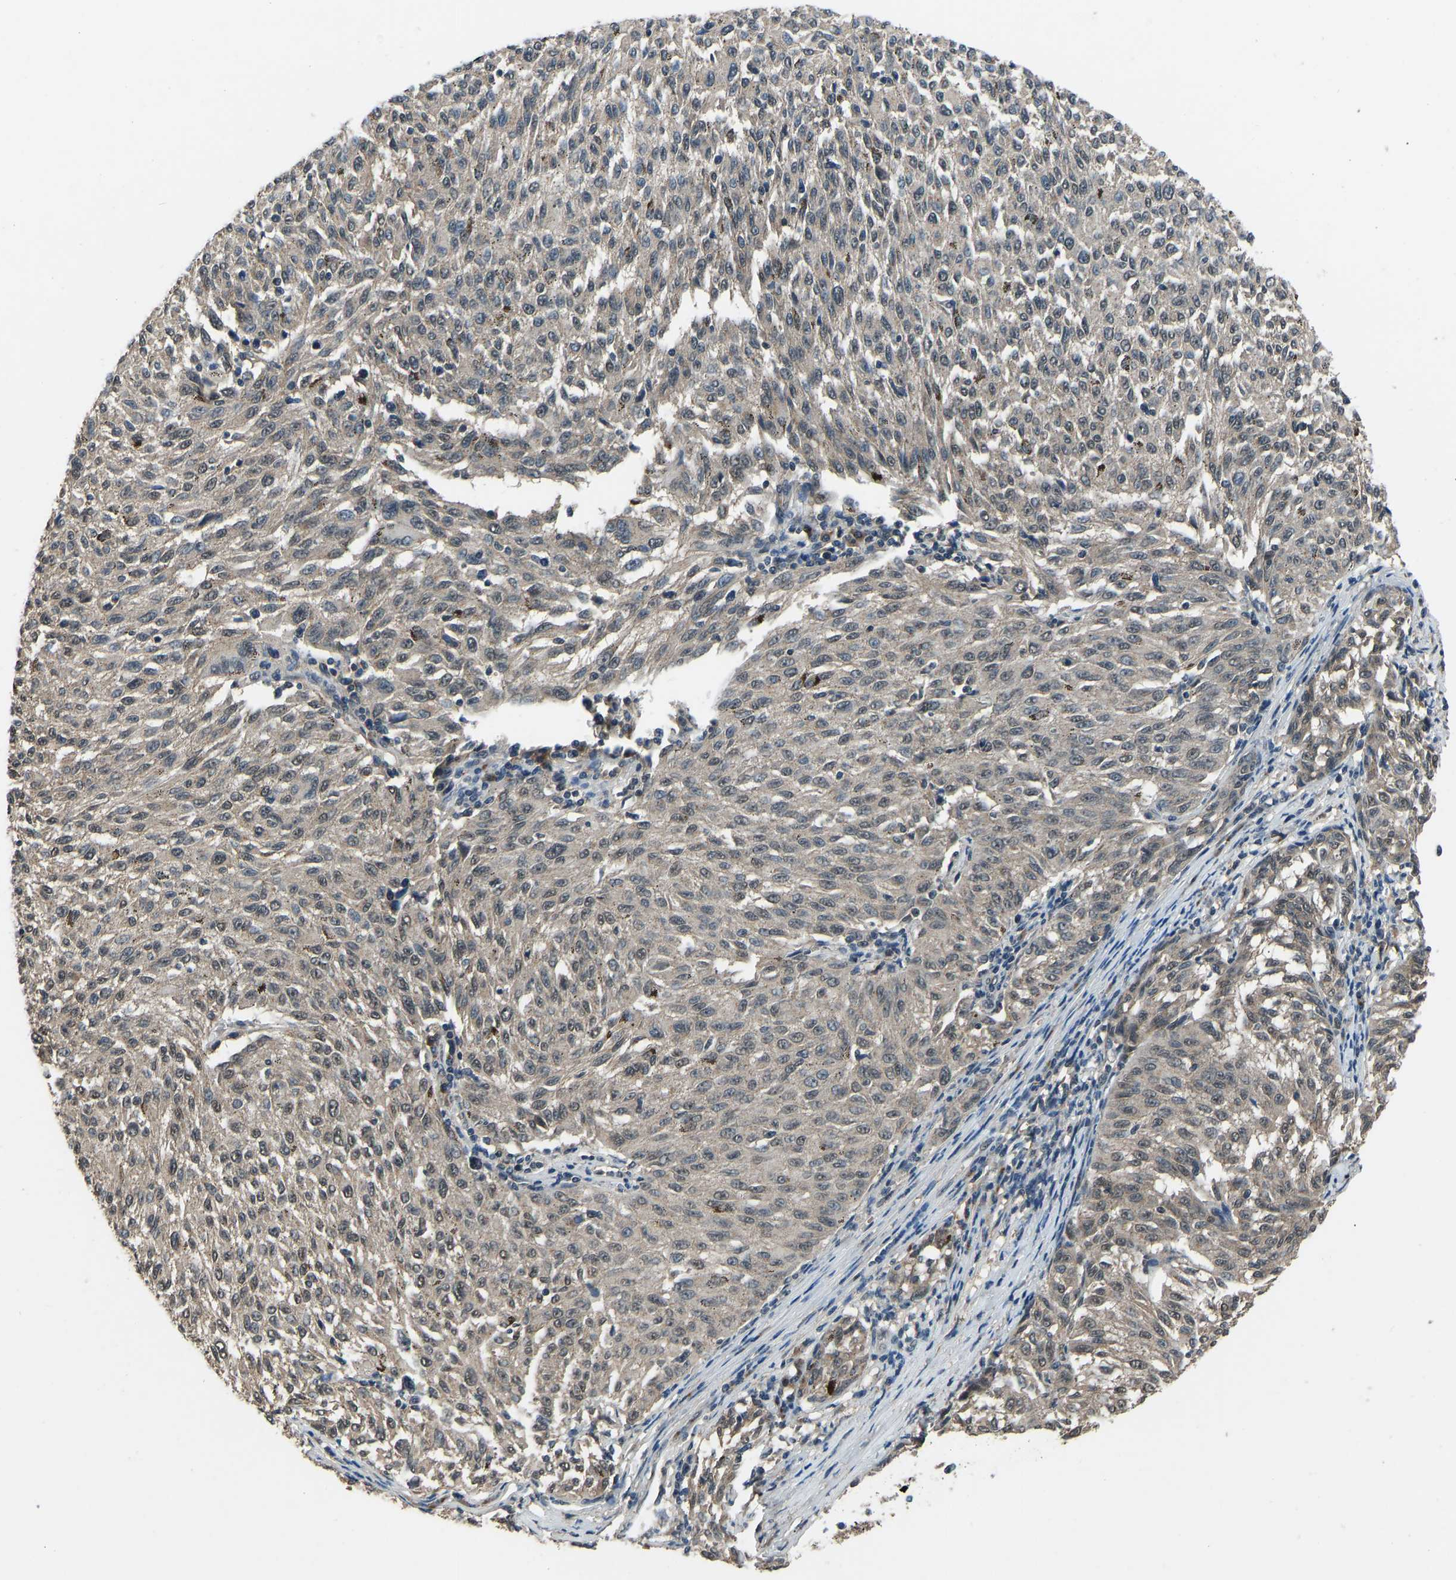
{"staining": {"intensity": "weak", "quantity": ">75%", "location": "cytoplasmic/membranous"}, "tissue": "melanoma", "cell_type": "Tumor cells", "image_type": "cancer", "snomed": [{"axis": "morphology", "description": "Malignant melanoma, NOS"}, {"axis": "topography", "description": "Skin"}], "caption": "A high-resolution photomicrograph shows immunohistochemistry (IHC) staining of melanoma, which reveals weak cytoplasmic/membranous expression in approximately >75% of tumor cells.", "gene": "TOX4", "patient": {"sex": "female", "age": 72}}